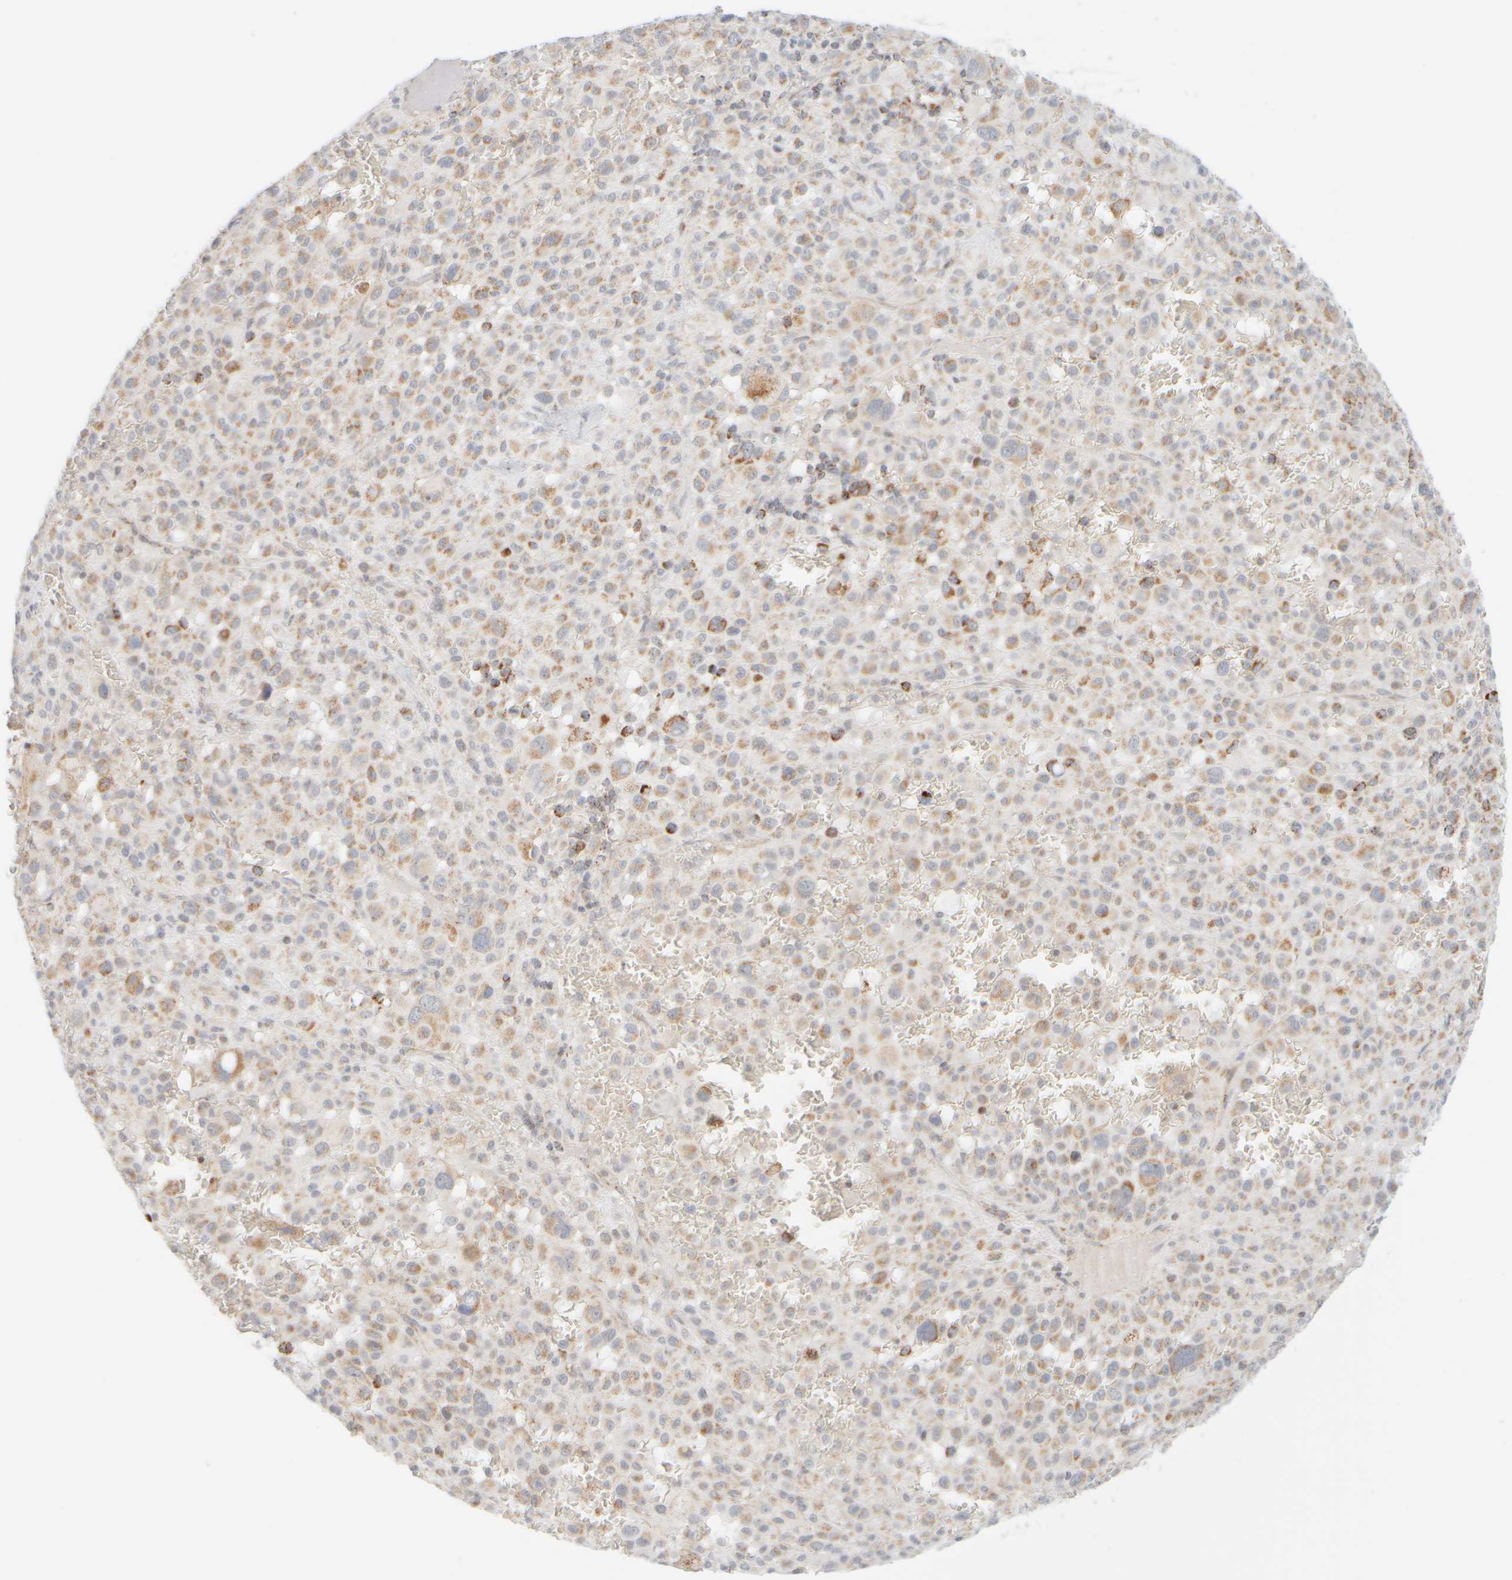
{"staining": {"intensity": "weak", "quantity": ">75%", "location": "cytoplasmic/membranous"}, "tissue": "melanoma", "cell_type": "Tumor cells", "image_type": "cancer", "snomed": [{"axis": "morphology", "description": "Malignant melanoma, Metastatic site"}, {"axis": "topography", "description": "Skin"}], "caption": "Weak cytoplasmic/membranous positivity for a protein is identified in approximately >75% of tumor cells of melanoma using IHC.", "gene": "PPM1K", "patient": {"sex": "female", "age": 74}}